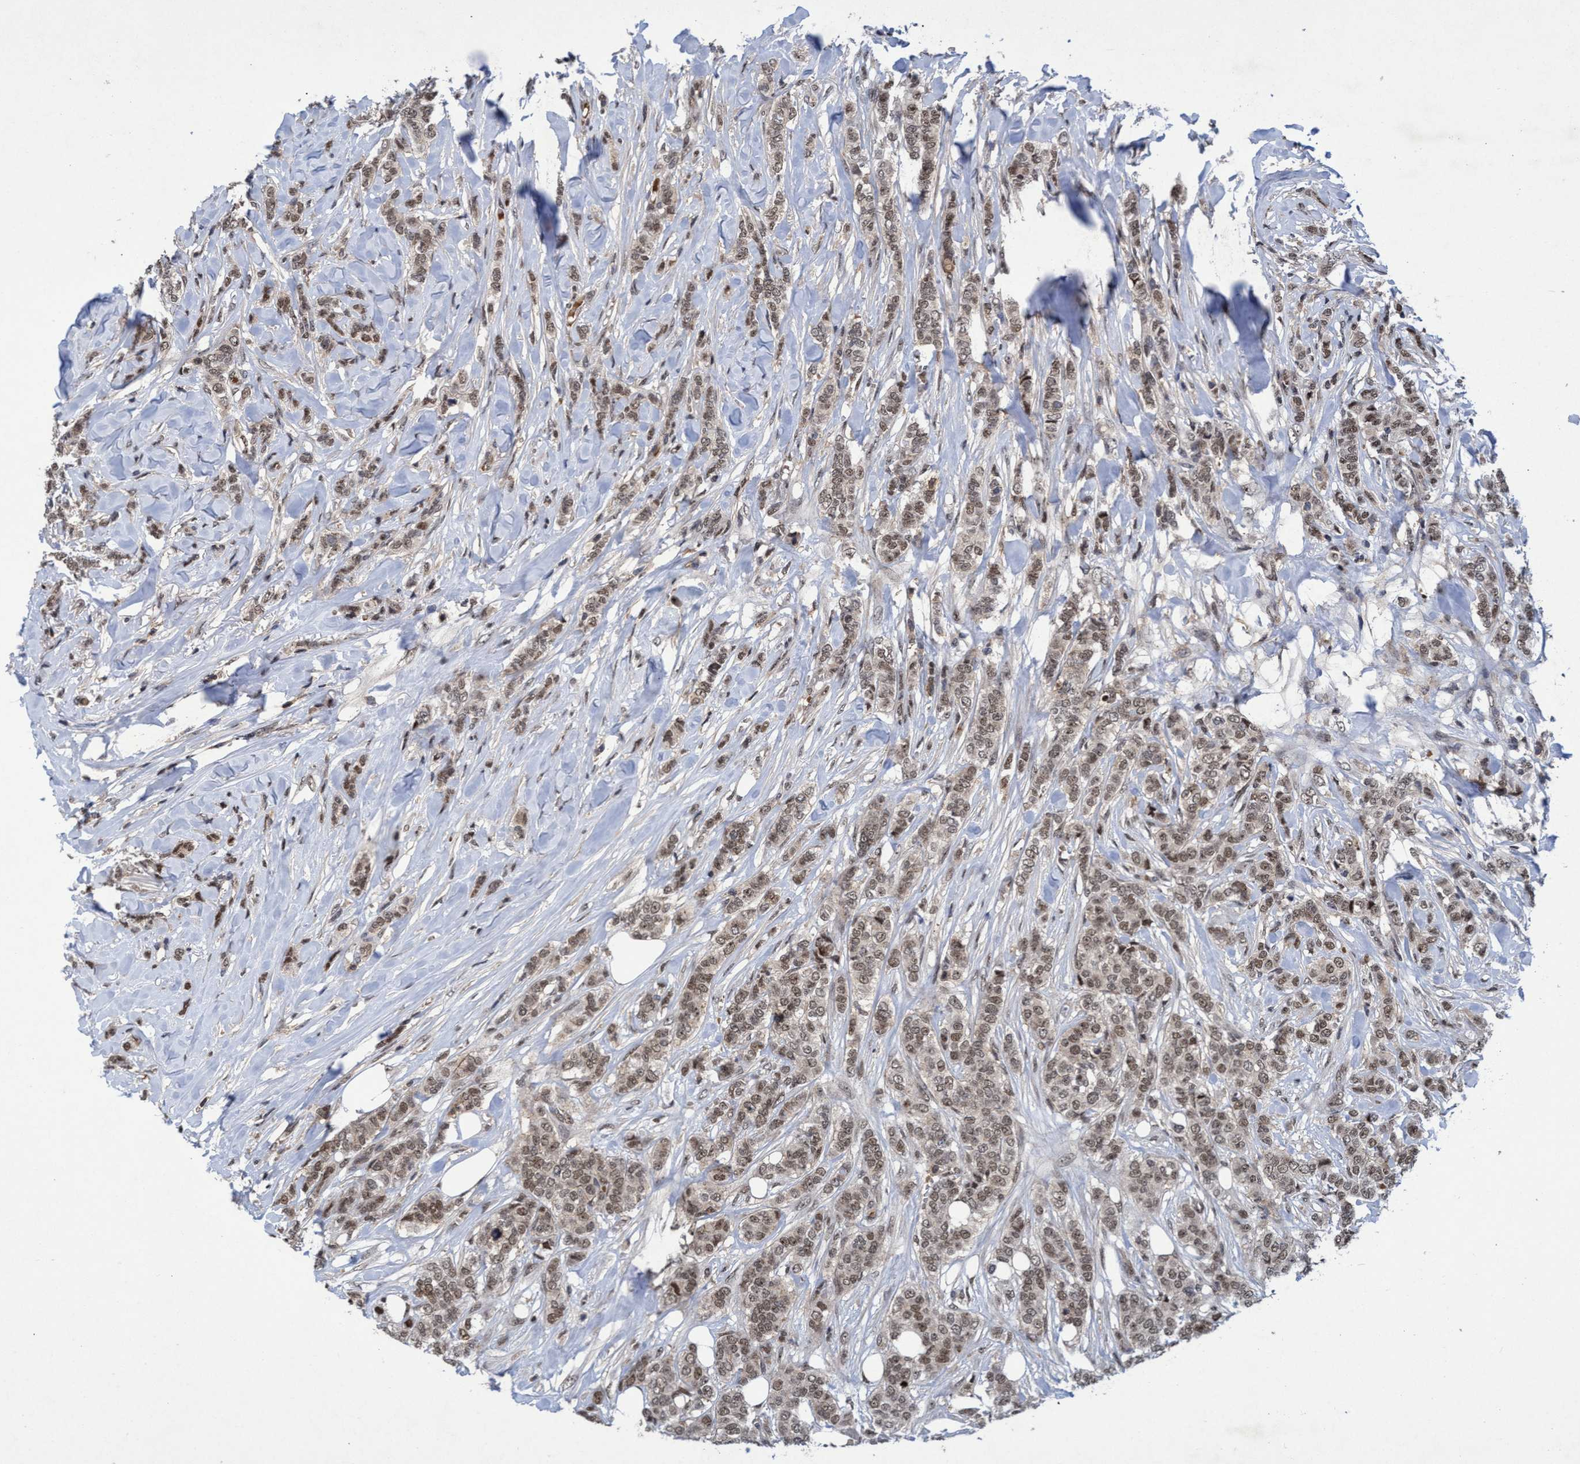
{"staining": {"intensity": "weak", "quantity": ">75%", "location": "nuclear"}, "tissue": "breast cancer", "cell_type": "Tumor cells", "image_type": "cancer", "snomed": [{"axis": "morphology", "description": "Lobular carcinoma"}, {"axis": "topography", "description": "Skin"}, {"axis": "topography", "description": "Breast"}], "caption": "IHC staining of lobular carcinoma (breast), which shows low levels of weak nuclear positivity in approximately >75% of tumor cells indicating weak nuclear protein staining. The staining was performed using DAB (3,3'-diaminobenzidine) (brown) for protein detection and nuclei were counterstained in hematoxylin (blue).", "gene": "GTF2F1", "patient": {"sex": "female", "age": 46}}